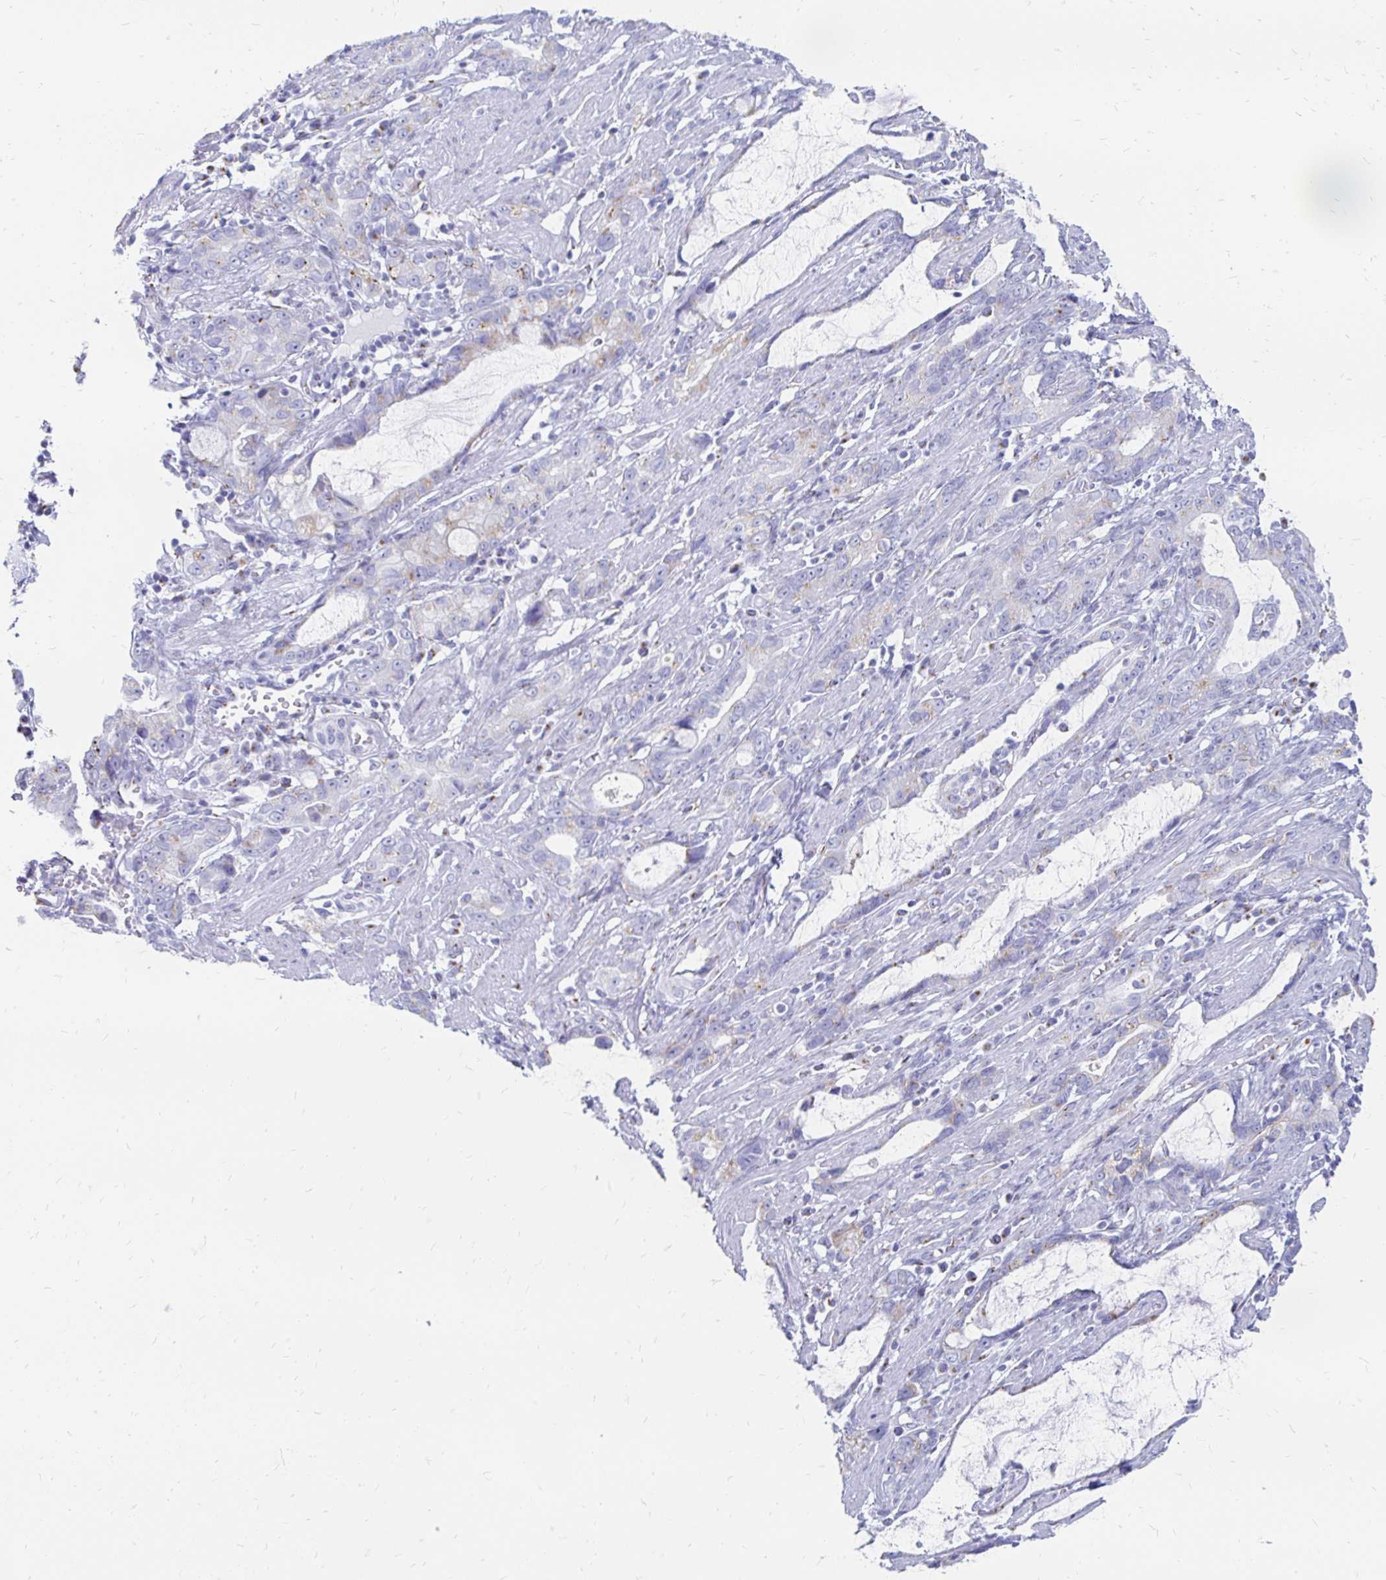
{"staining": {"intensity": "weak", "quantity": "<25%", "location": "cytoplasmic/membranous"}, "tissue": "stomach cancer", "cell_type": "Tumor cells", "image_type": "cancer", "snomed": [{"axis": "morphology", "description": "Adenocarcinoma, NOS"}, {"axis": "topography", "description": "Stomach"}], "caption": "IHC image of neoplastic tissue: human stomach adenocarcinoma stained with DAB reveals no significant protein positivity in tumor cells. (DAB immunohistochemistry (IHC) with hematoxylin counter stain).", "gene": "PAGE4", "patient": {"sex": "male", "age": 55}}